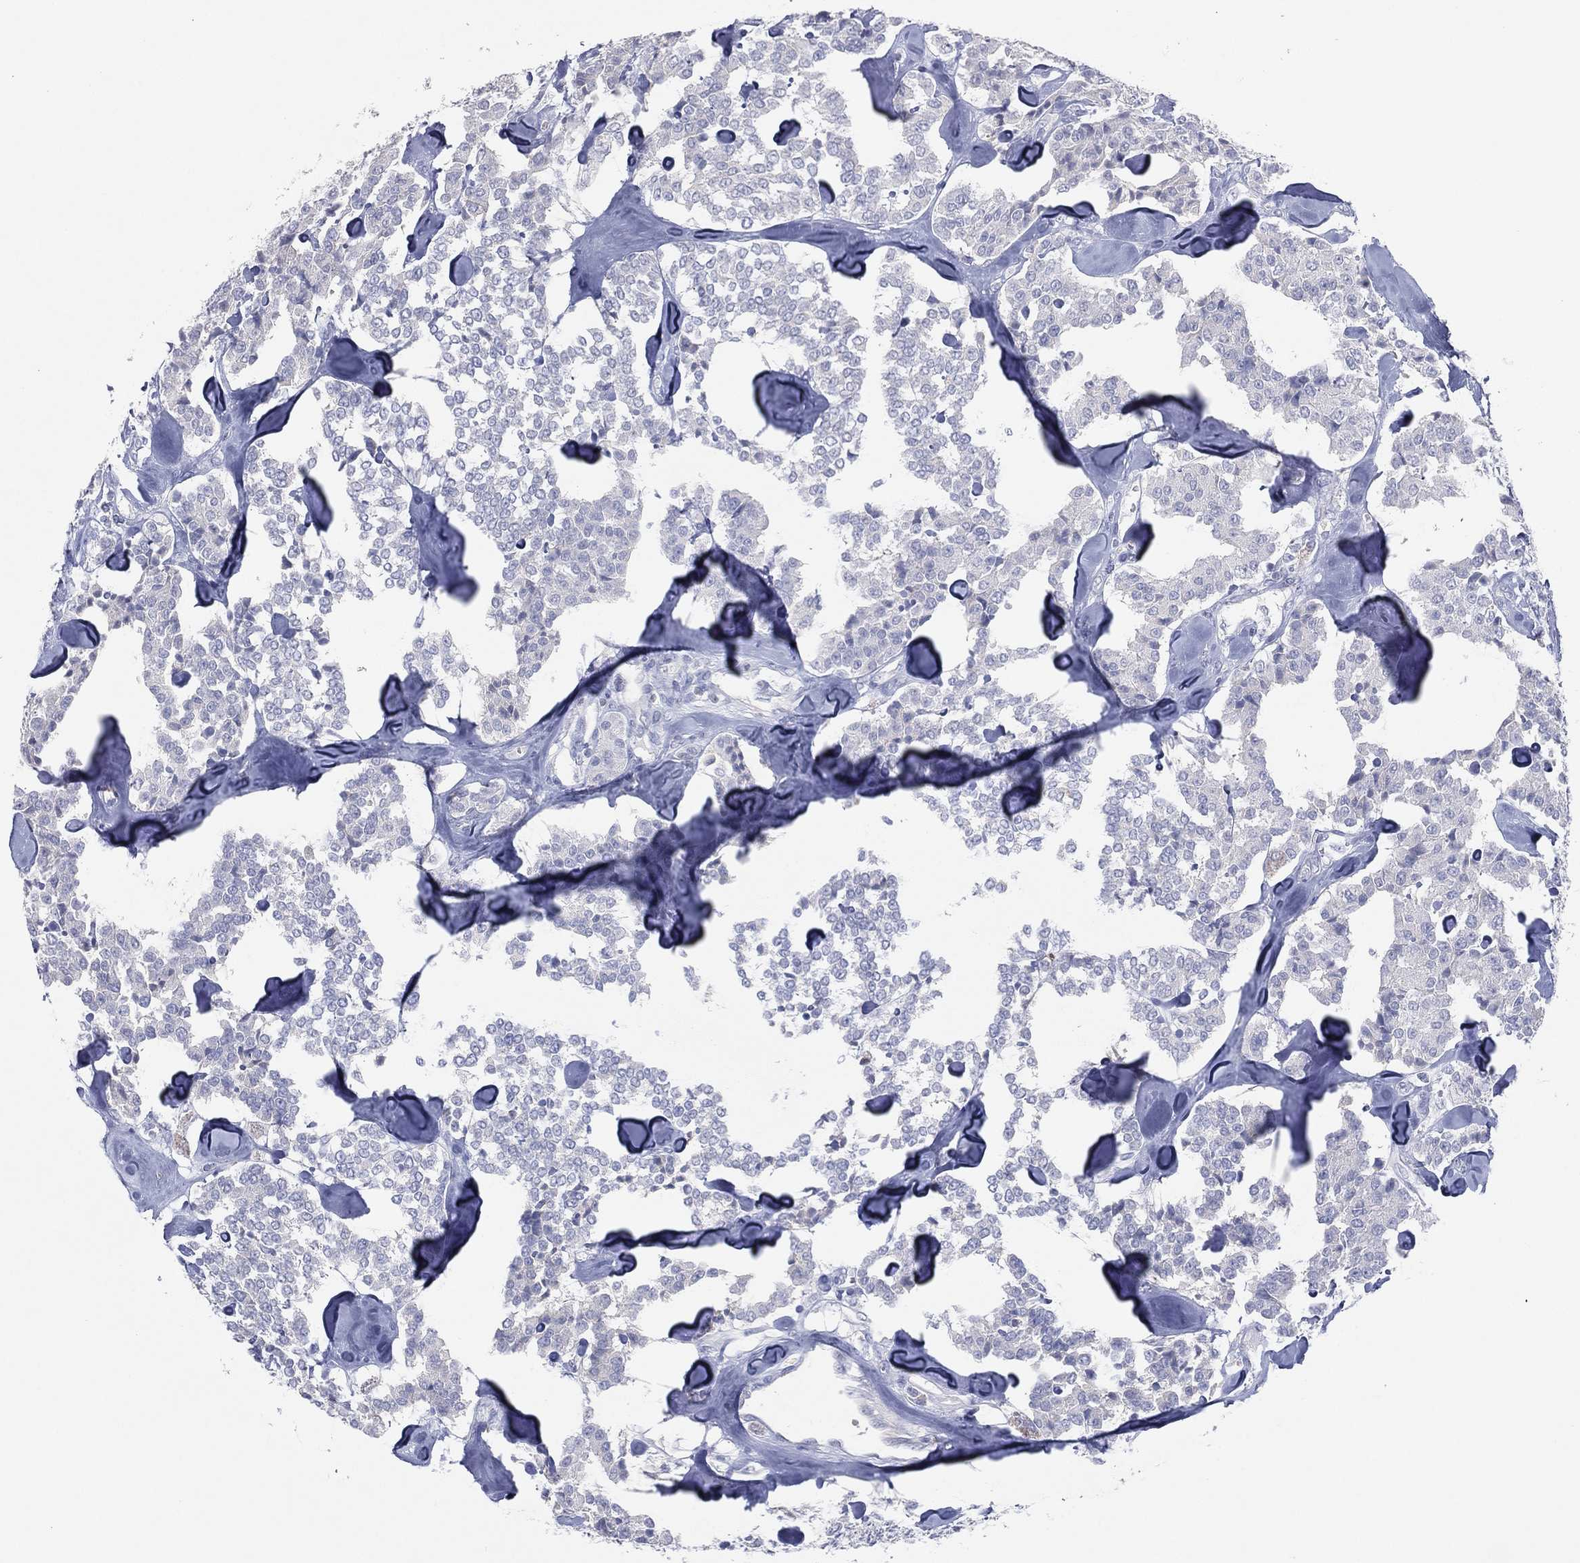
{"staining": {"intensity": "negative", "quantity": "none", "location": "none"}, "tissue": "carcinoid", "cell_type": "Tumor cells", "image_type": "cancer", "snomed": [{"axis": "morphology", "description": "Carcinoid, malignant, NOS"}, {"axis": "topography", "description": "Pancreas"}], "caption": "The photomicrograph shows no significant expression in tumor cells of carcinoid. The staining is performed using DAB brown chromogen with nuclei counter-stained in using hematoxylin.", "gene": "CPT1B", "patient": {"sex": "male", "age": 41}}